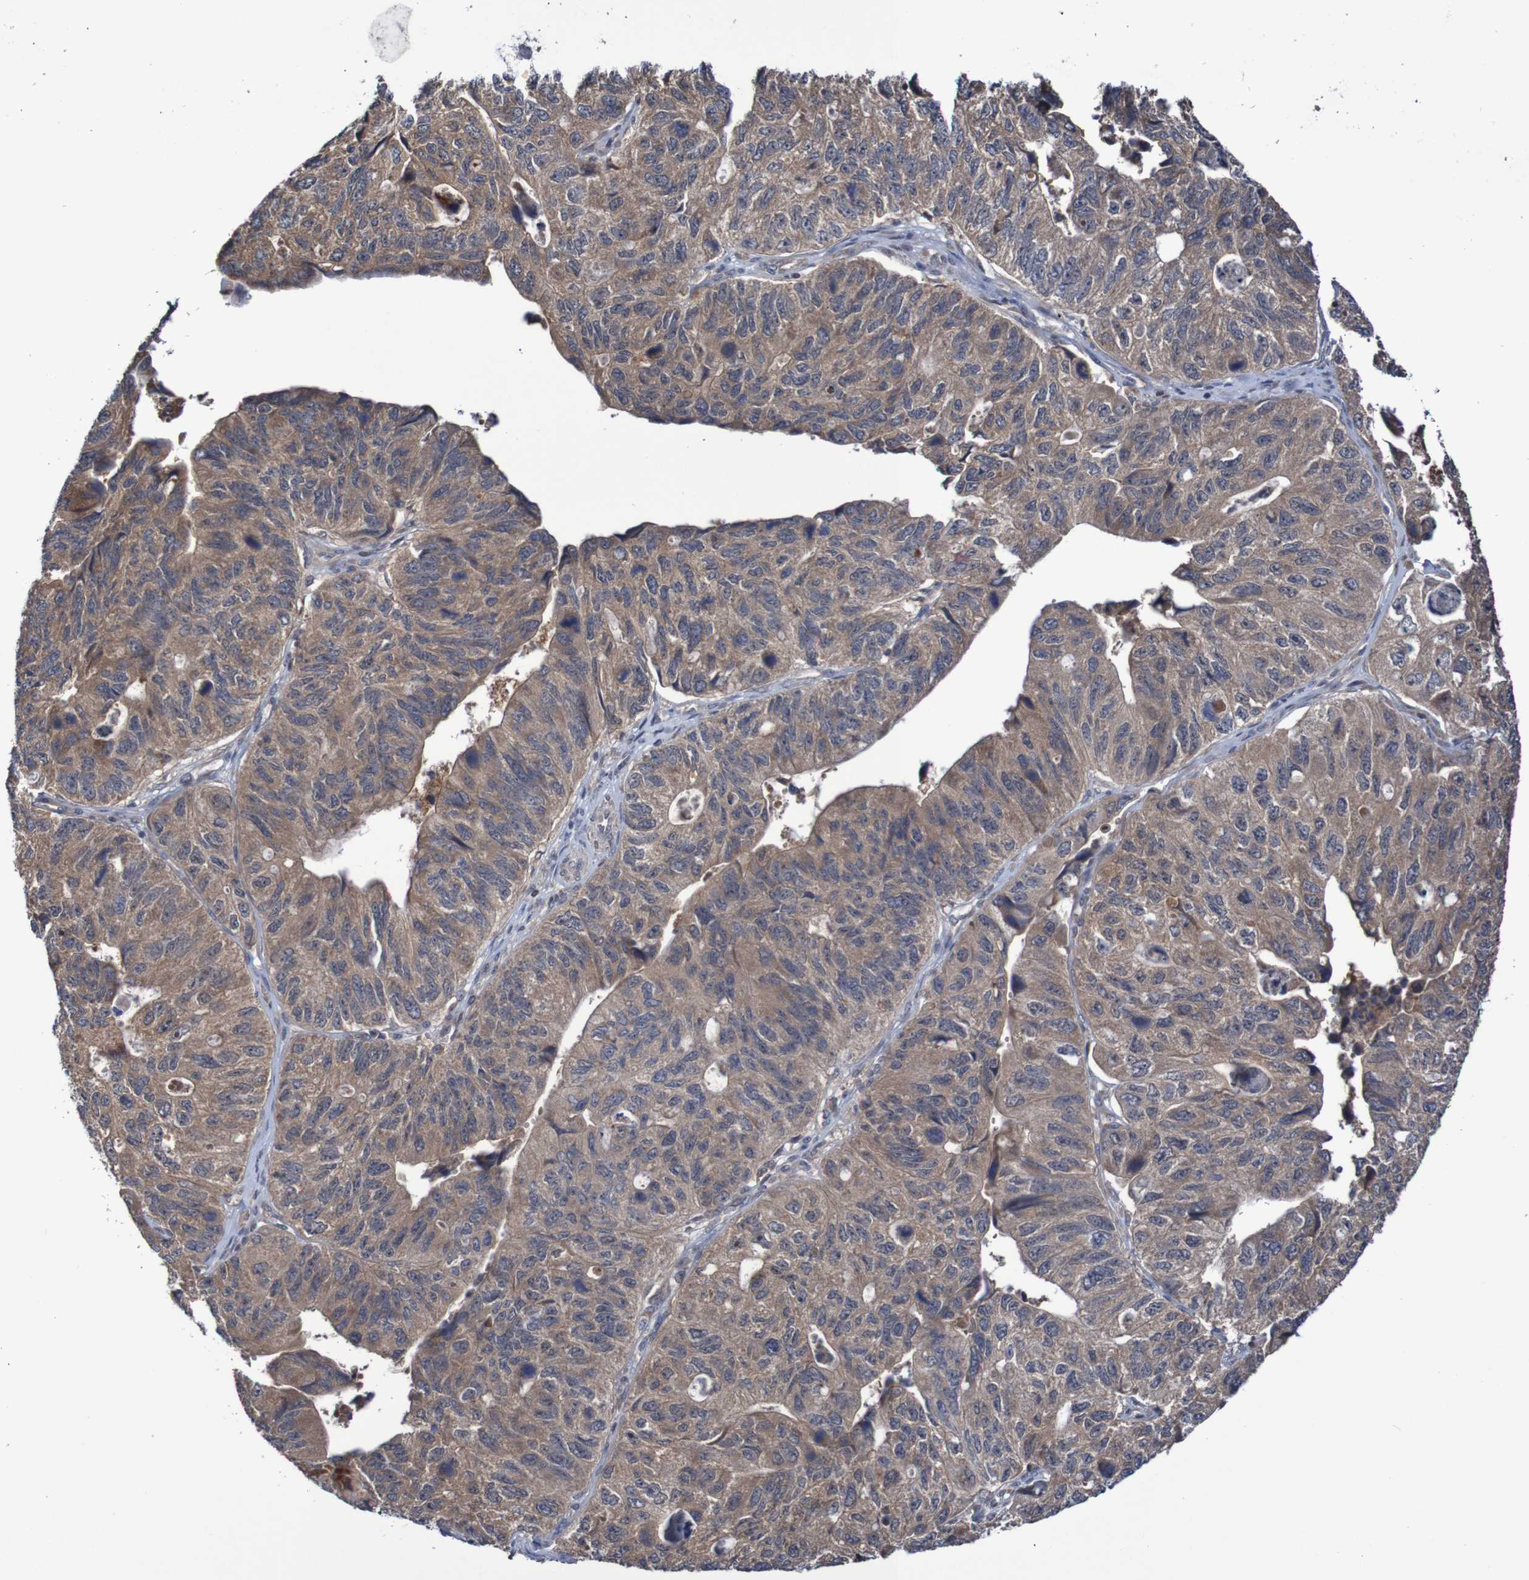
{"staining": {"intensity": "moderate", "quantity": ">75%", "location": "cytoplasmic/membranous"}, "tissue": "stomach cancer", "cell_type": "Tumor cells", "image_type": "cancer", "snomed": [{"axis": "morphology", "description": "Adenocarcinoma, NOS"}, {"axis": "topography", "description": "Stomach"}], "caption": "Adenocarcinoma (stomach) stained with a protein marker demonstrates moderate staining in tumor cells.", "gene": "PHPT1", "patient": {"sex": "male", "age": 59}}